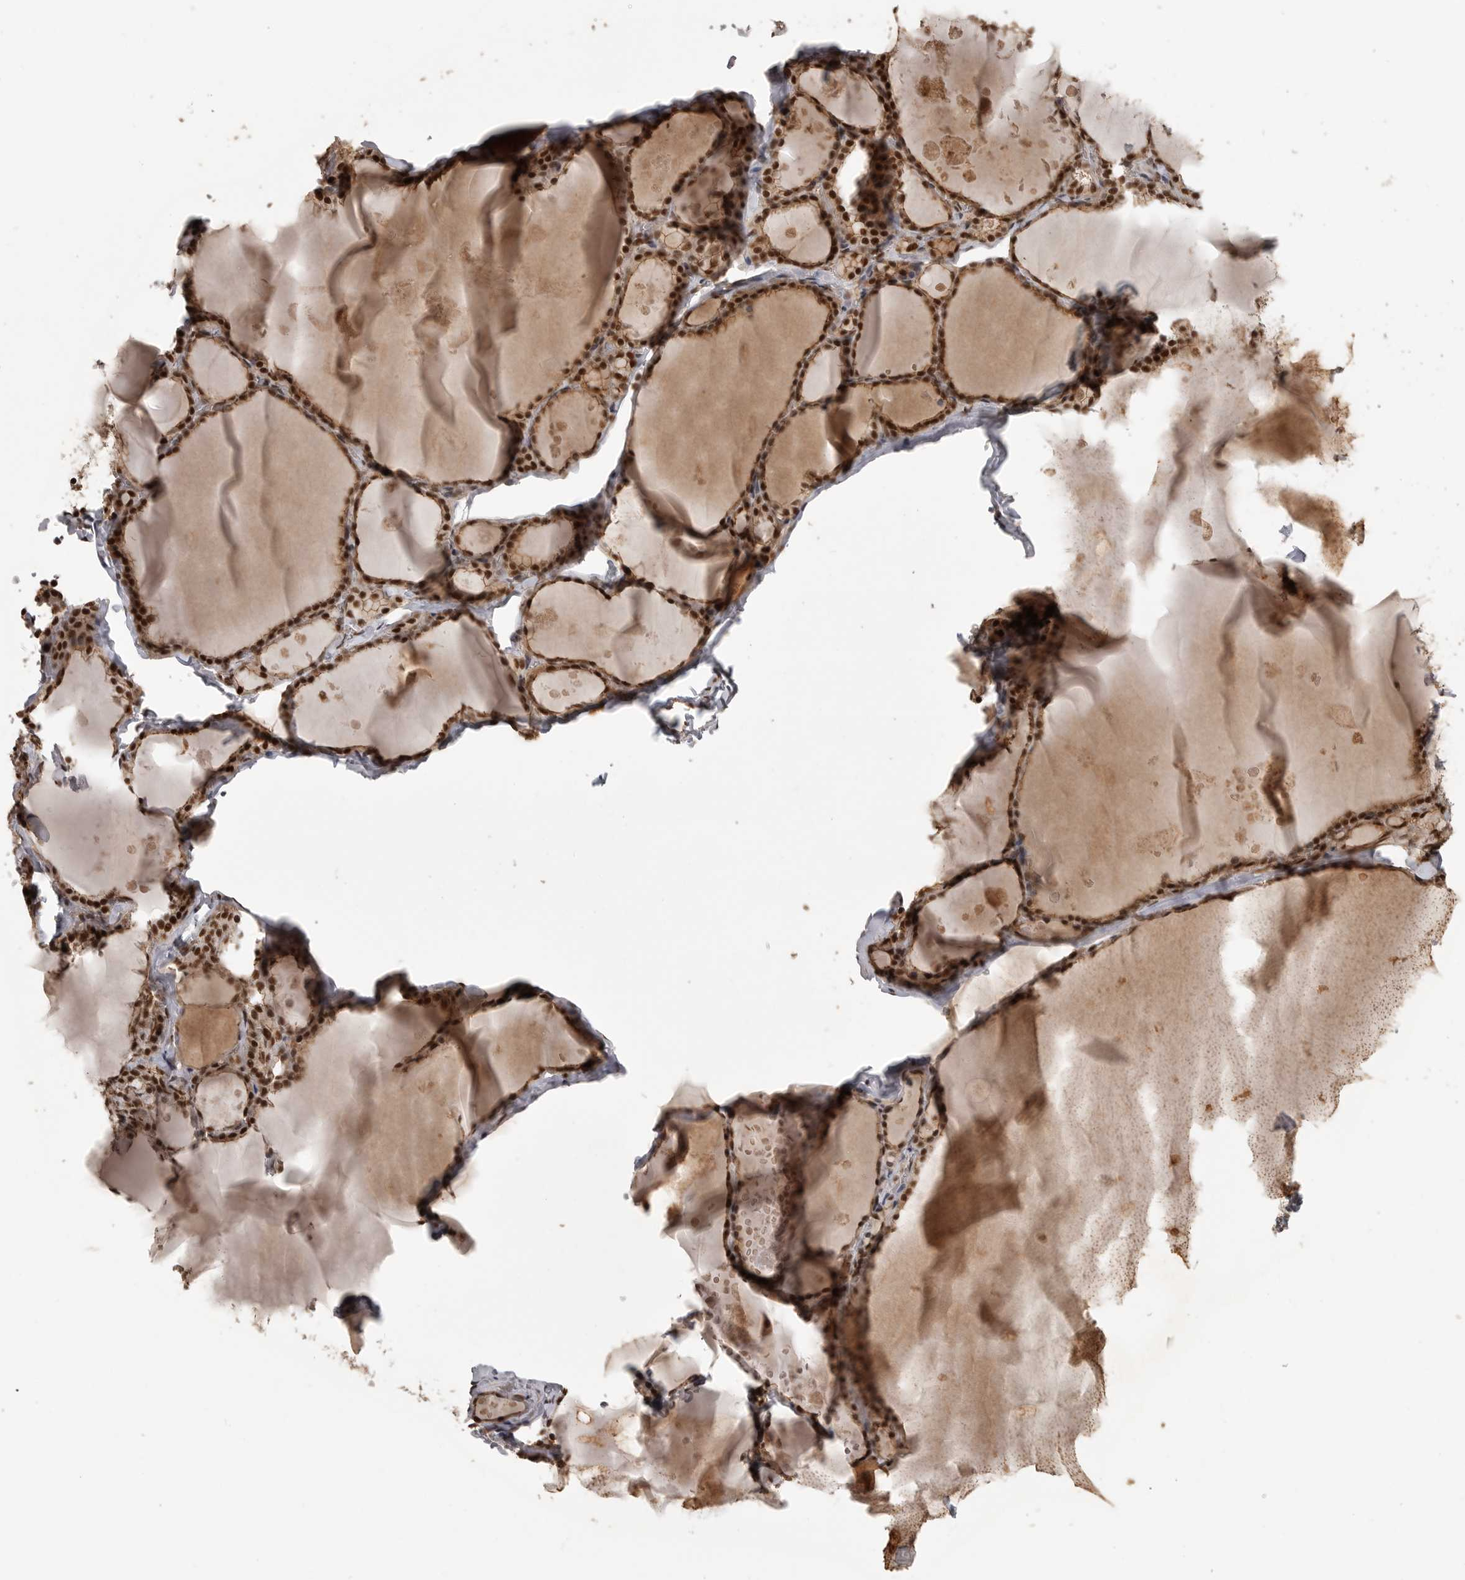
{"staining": {"intensity": "strong", "quantity": ">75%", "location": "nuclear"}, "tissue": "thyroid gland", "cell_type": "Glandular cells", "image_type": "normal", "snomed": [{"axis": "morphology", "description": "Normal tissue, NOS"}, {"axis": "topography", "description": "Thyroid gland"}], "caption": "Normal thyroid gland displays strong nuclear positivity in about >75% of glandular cells The protein is shown in brown color, while the nuclei are stained blue..", "gene": "CBLL1", "patient": {"sex": "male", "age": 56}}